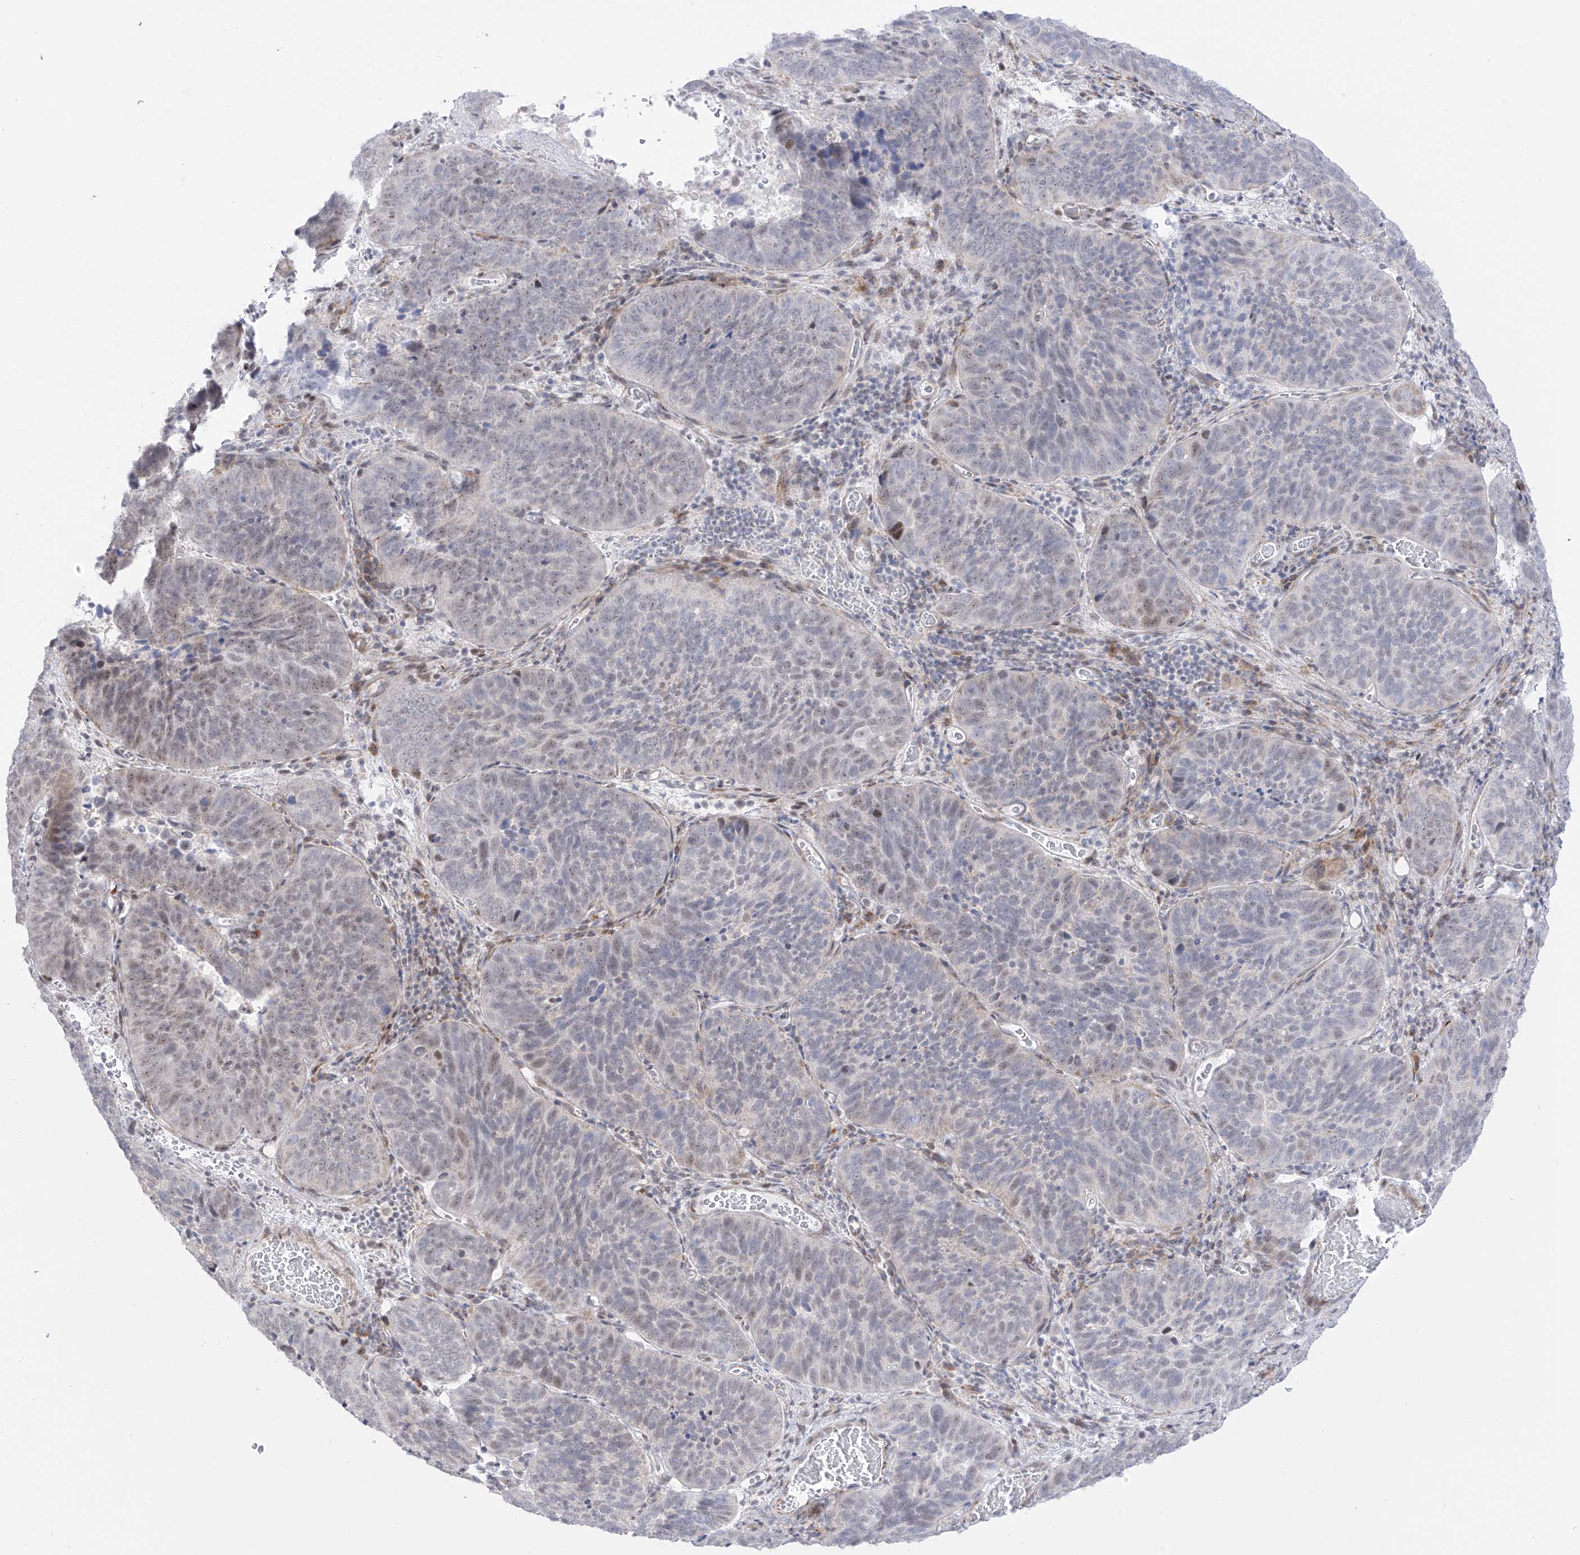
{"staining": {"intensity": "moderate", "quantity": "<25%", "location": "nuclear"}, "tissue": "cervical cancer", "cell_type": "Tumor cells", "image_type": "cancer", "snomed": [{"axis": "morphology", "description": "Squamous cell carcinoma, NOS"}, {"axis": "topography", "description": "Cervix"}], "caption": "Cervical cancer was stained to show a protein in brown. There is low levels of moderate nuclear positivity in about <25% of tumor cells. Using DAB (brown) and hematoxylin (blue) stains, captured at high magnification using brightfield microscopy.", "gene": "ZNF180", "patient": {"sex": "female", "age": 60}}